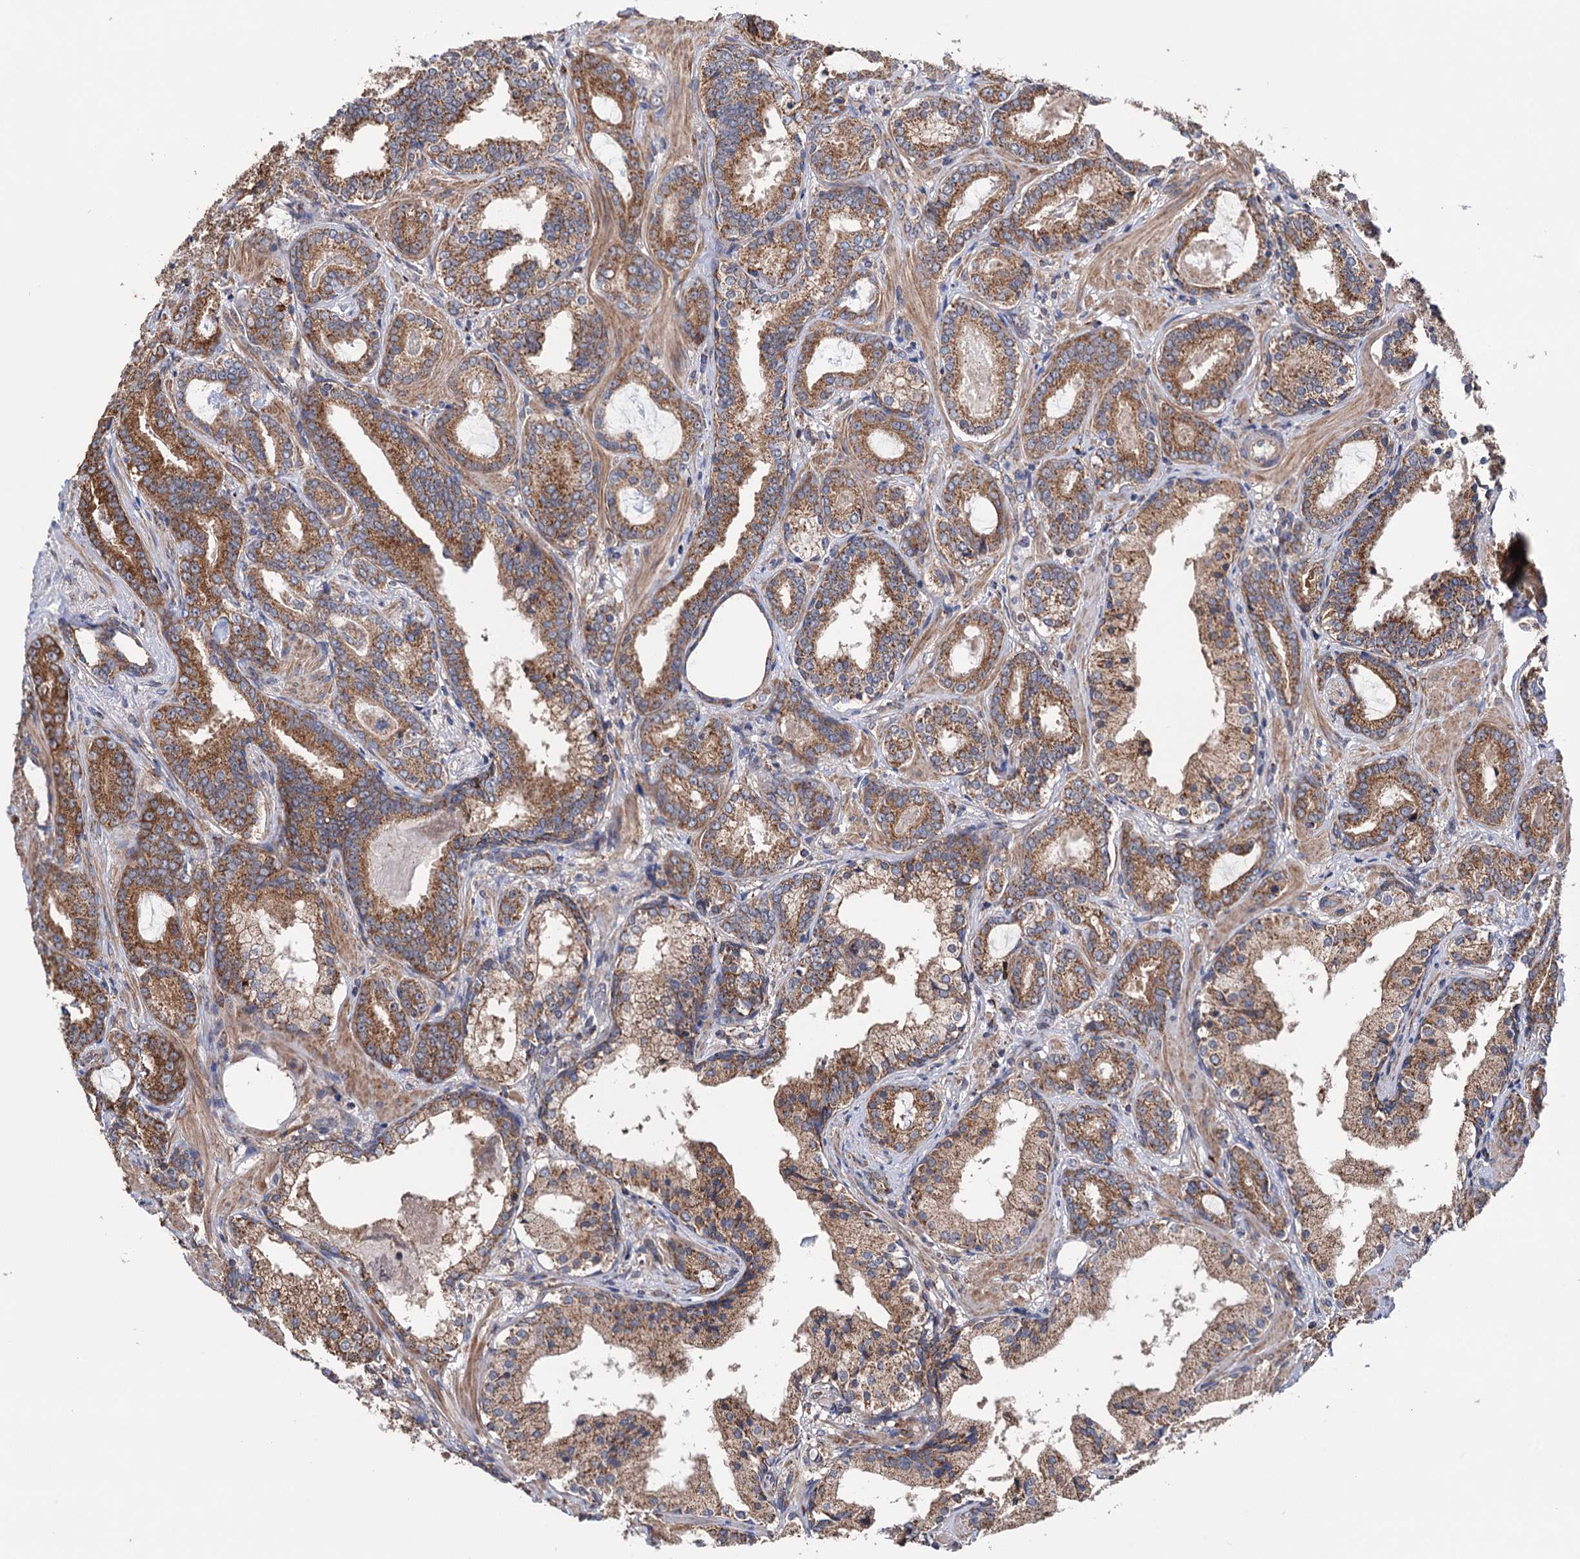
{"staining": {"intensity": "moderate", "quantity": ">75%", "location": "cytoplasmic/membranous"}, "tissue": "prostate cancer", "cell_type": "Tumor cells", "image_type": "cancer", "snomed": [{"axis": "morphology", "description": "Adenocarcinoma, High grade"}, {"axis": "topography", "description": "Prostate"}], "caption": "High-grade adenocarcinoma (prostate) was stained to show a protein in brown. There is medium levels of moderate cytoplasmic/membranous positivity in about >75% of tumor cells.", "gene": "SUCLA2", "patient": {"sex": "male", "age": 58}}